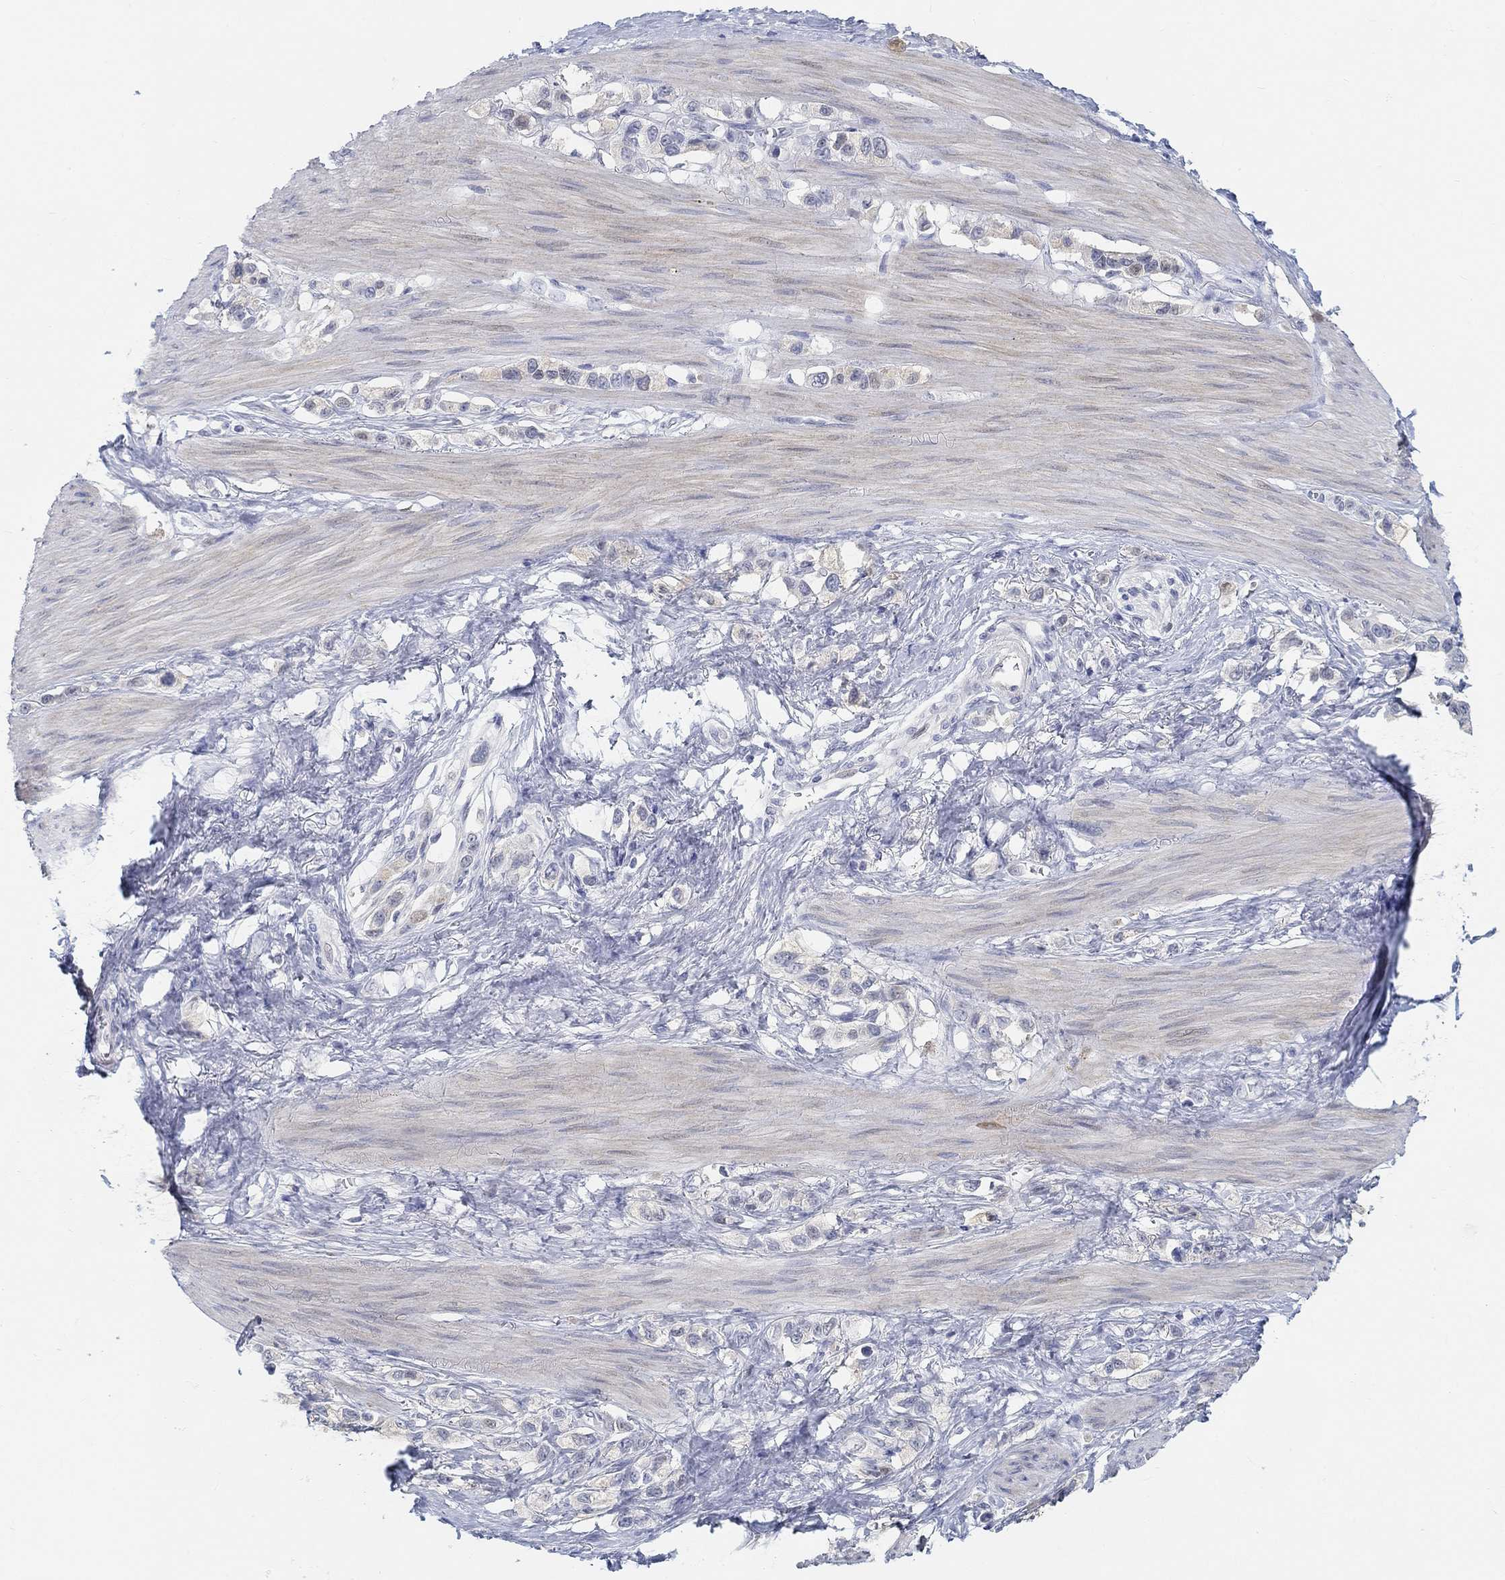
{"staining": {"intensity": "negative", "quantity": "none", "location": "none"}, "tissue": "stomach cancer", "cell_type": "Tumor cells", "image_type": "cancer", "snomed": [{"axis": "morphology", "description": "Normal tissue, NOS"}, {"axis": "morphology", "description": "Adenocarcinoma, NOS"}, {"axis": "morphology", "description": "Adenocarcinoma, High grade"}, {"axis": "topography", "description": "Stomach, upper"}, {"axis": "topography", "description": "Stomach"}], "caption": "IHC image of neoplastic tissue: adenocarcinoma (stomach) stained with DAB (3,3'-diaminobenzidine) exhibits no significant protein staining in tumor cells.", "gene": "SNTG2", "patient": {"sex": "female", "age": 65}}